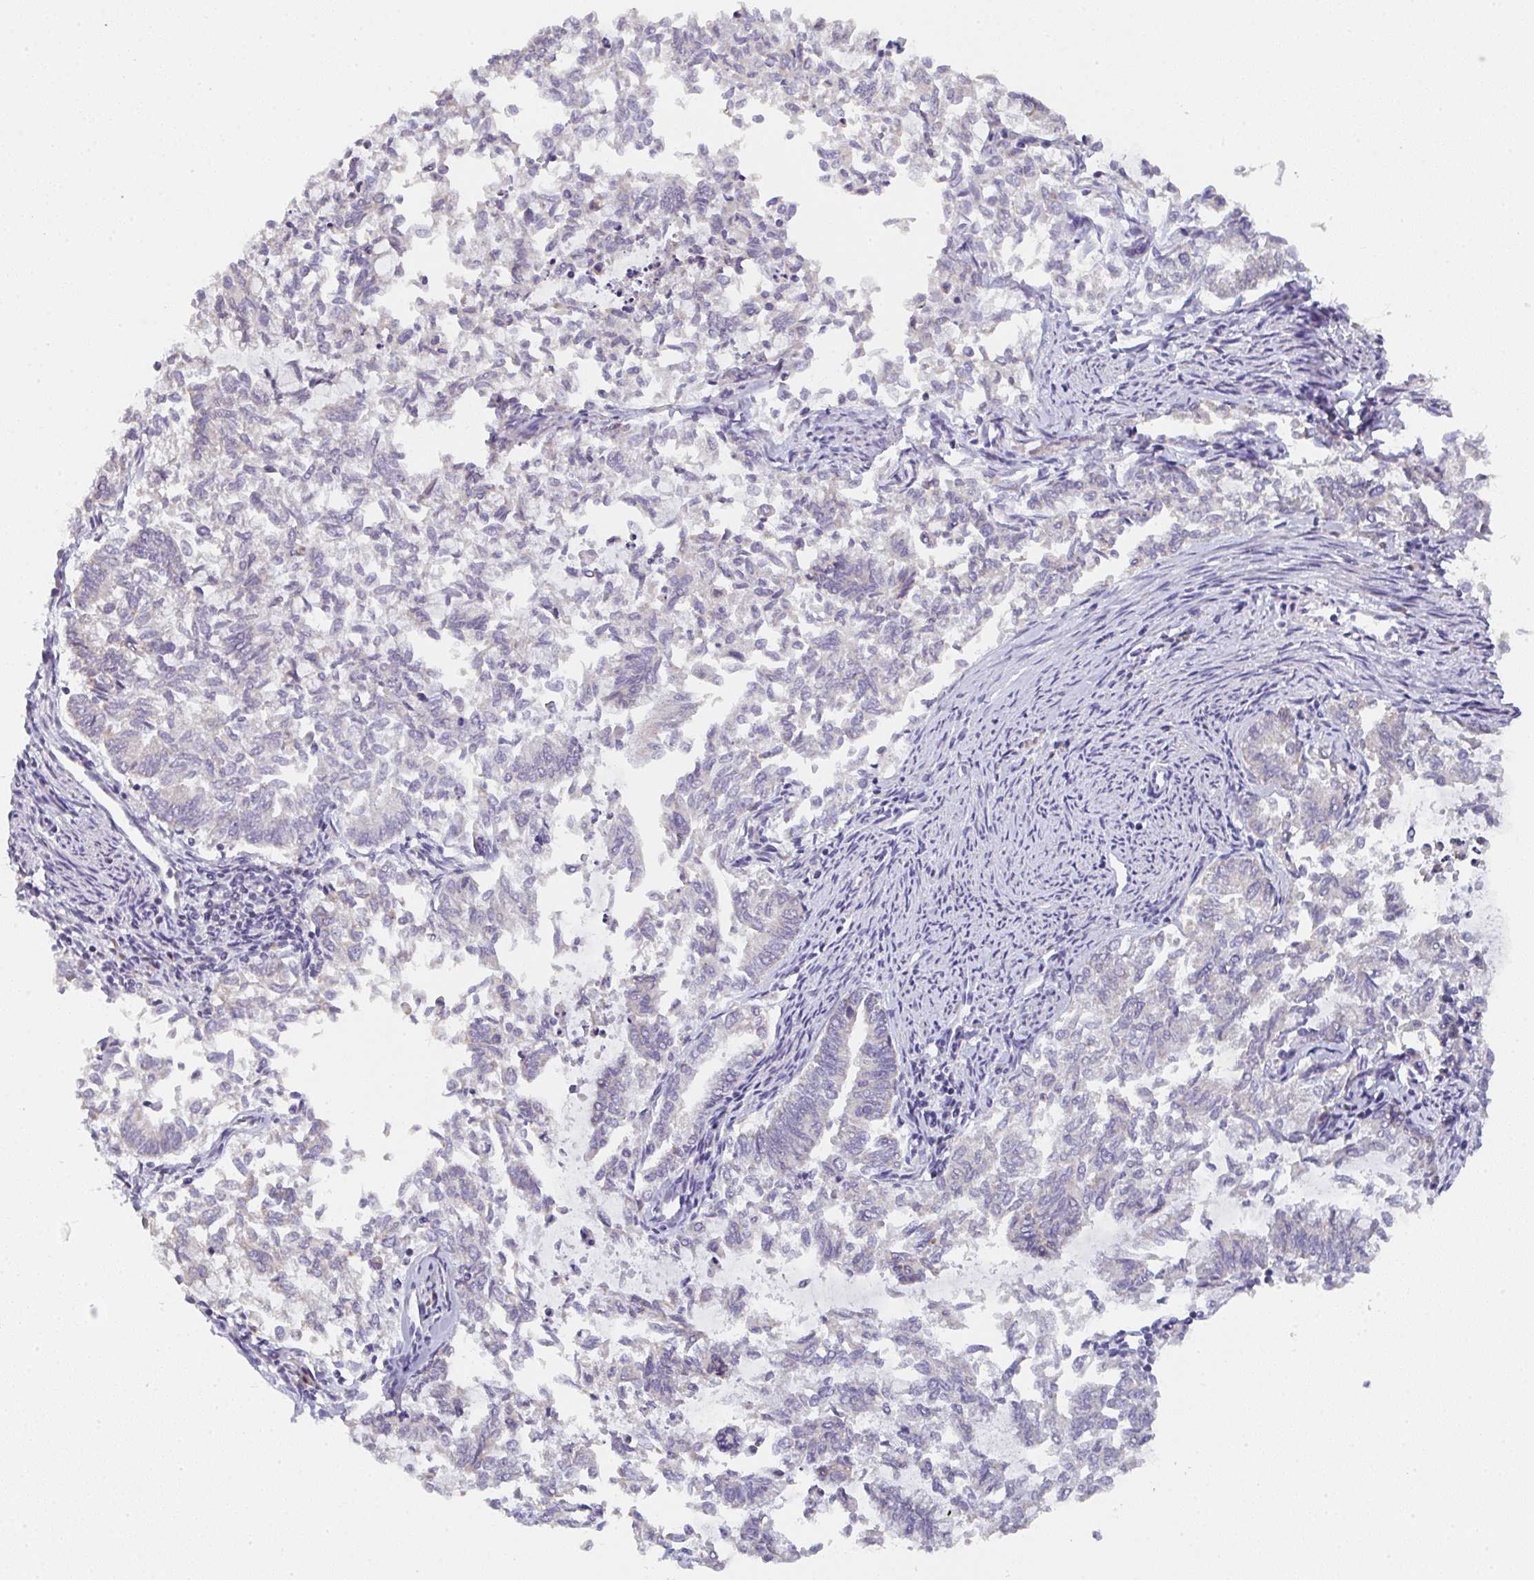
{"staining": {"intensity": "negative", "quantity": "none", "location": "none"}, "tissue": "endometrial cancer", "cell_type": "Tumor cells", "image_type": "cancer", "snomed": [{"axis": "morphology", "description": "Adenocarcinoma, NOS"}, {"axis": "topography", "description": "Endometrium"}], "caption": "Immunohistochemistry of human adenocarcinoma (endometrial) demonstrates no staining in tumor cells.", "gene": "CACNA1S", "patient": {"sex": "female", "age": 79}}